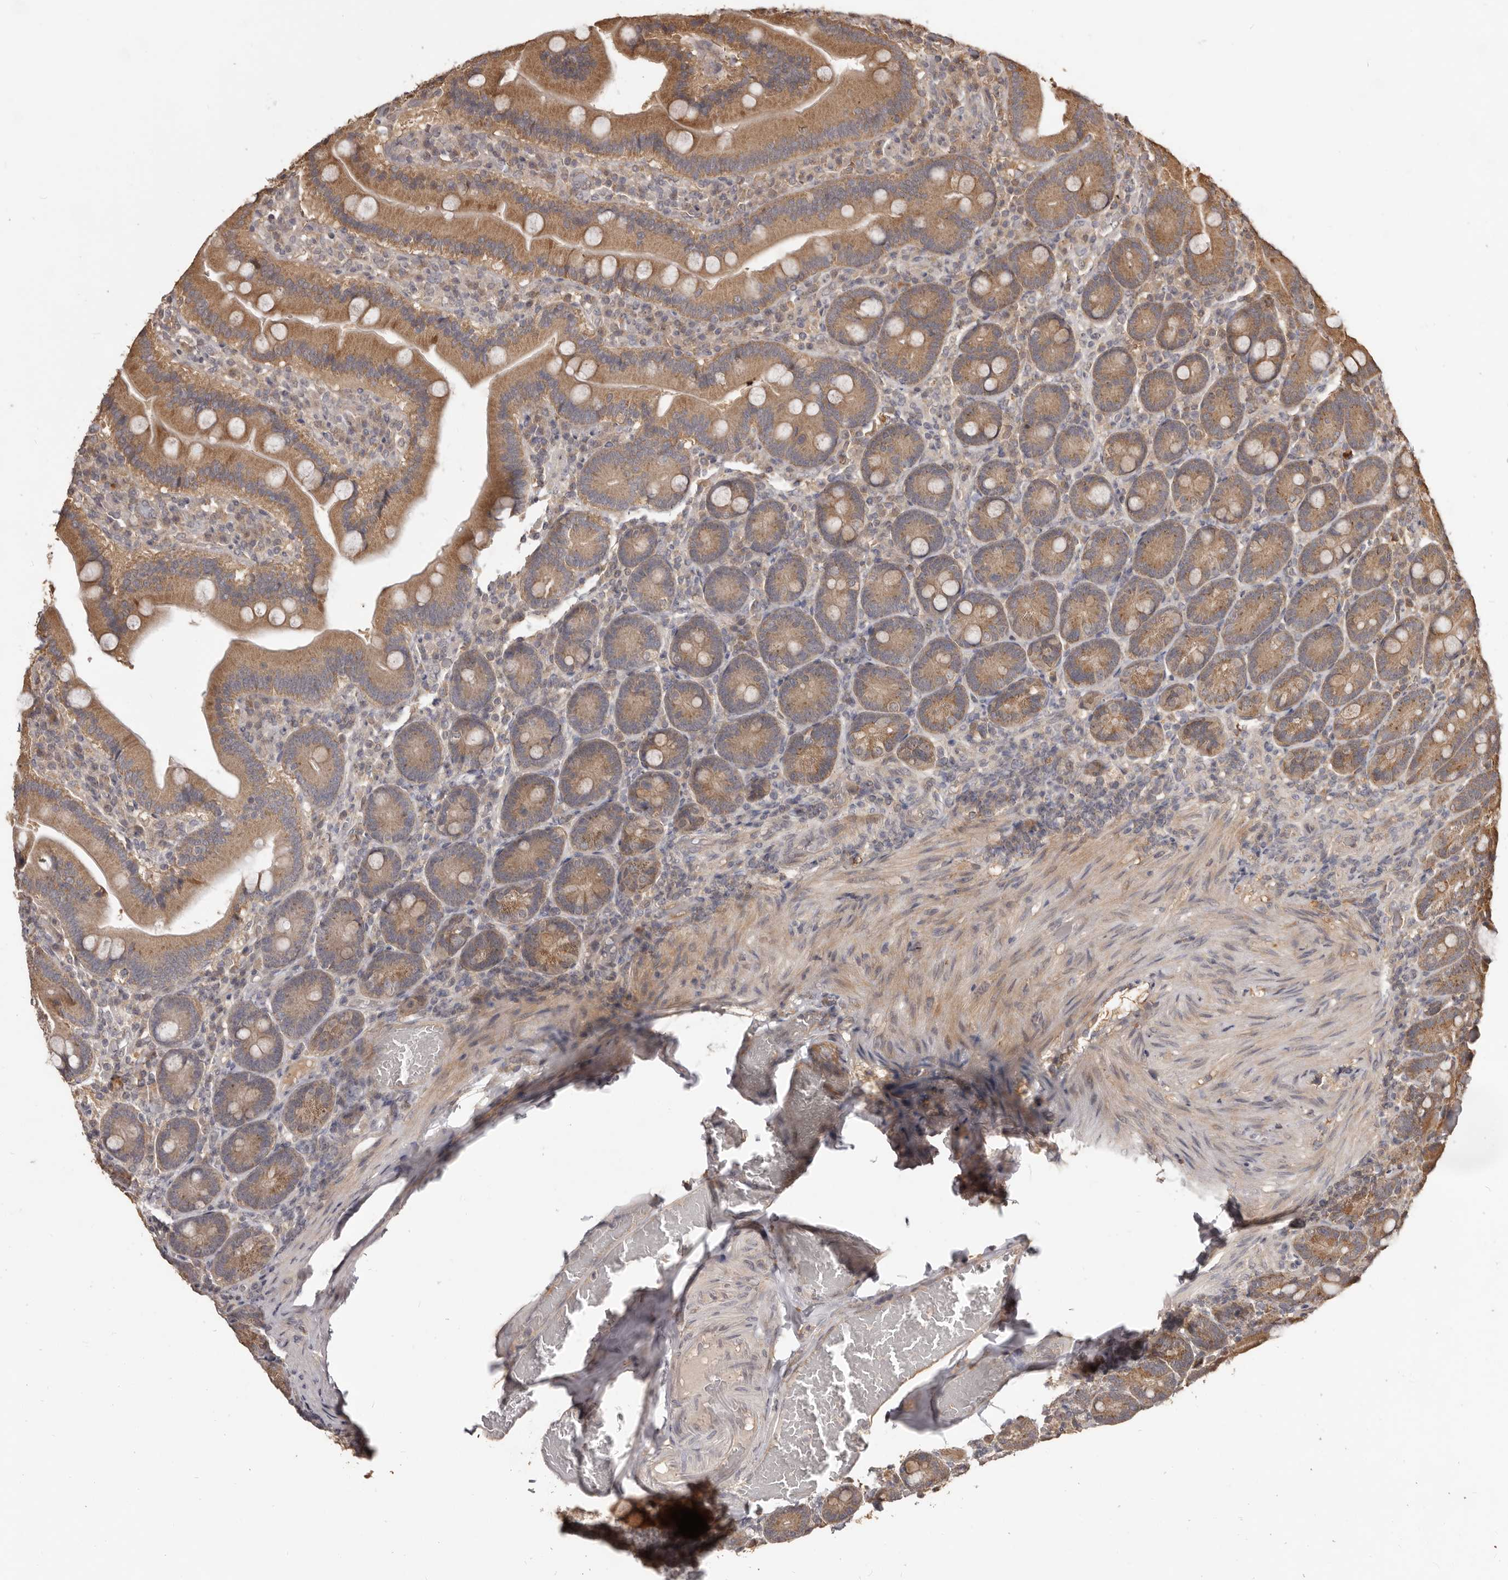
{"staining": {"intensity": "moderate", "quantity": ">75%", "location": "cytoplasmic/membranous"}, "tissue": "duodenum", "cell_type": "Glandular cells", "image_type": "normal", "snomed": [{"axis": "morphology", "description": "Normal tissue, NOS"}, {"axis": "topography", "description": "Duodenum"}], "caption": "Brown immunohistochemical staining in normal human duodenum shows moderate cytoplasmic/membranous positivity in approximately >75% of glandular cells.", "gene": "MTO1", "patient": {"sex": "female", "age": 62}}